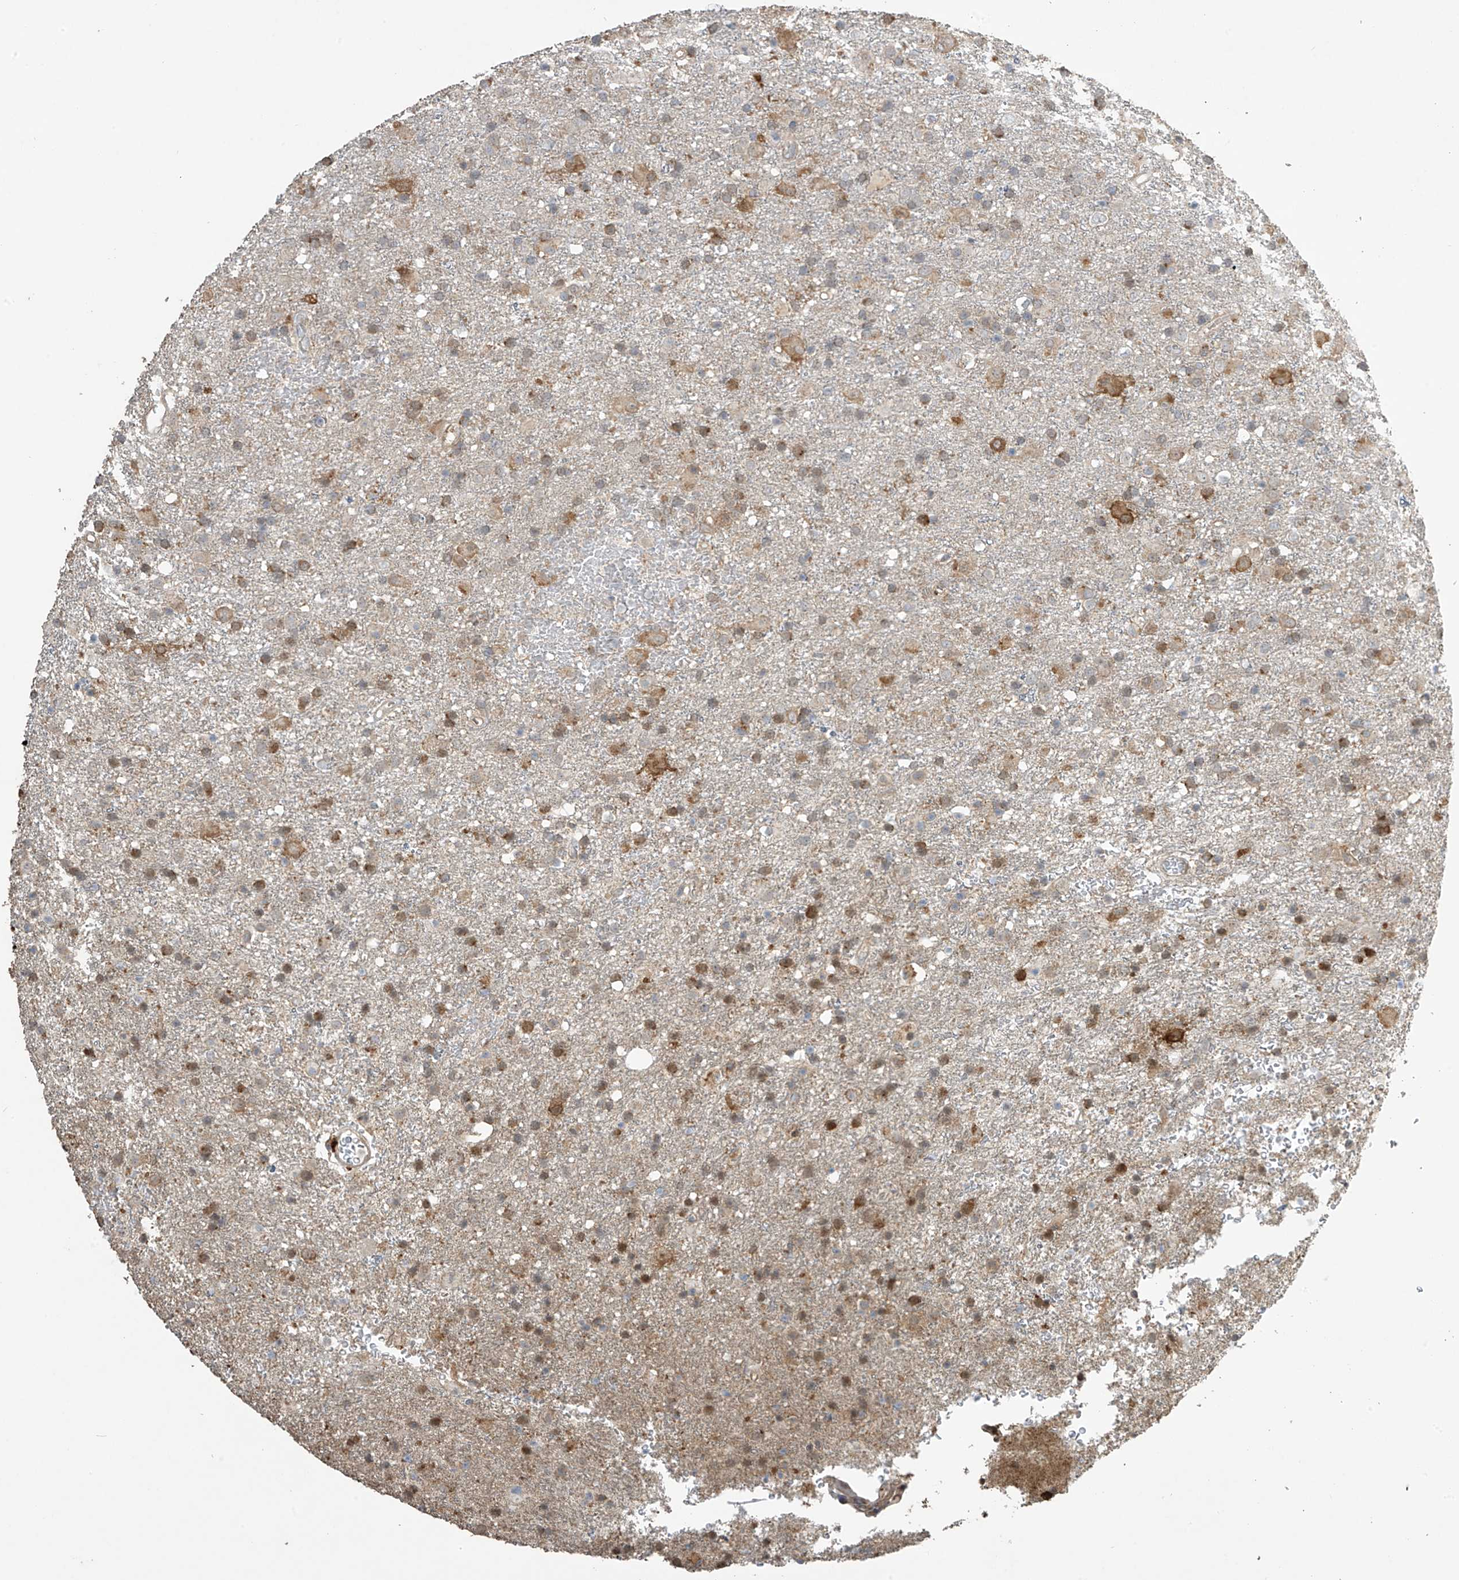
{"staining": {"intensity": "moderate", "quantity": "25%-75%", "location": "cytoplasmic/membranous"}, "tissue": "glioma", "cell_type": "Tumor cells", "image_type": "cancer", "snomed": [{"axis": "morphology", "description": "Glioma, malignant, Low grade"}, {"axis": "topography", "description": "Brain"}], "caption": "A medium amount of moderate cytoplasmic/membranous positivity is appreciated in about 25%-75% of tumor cells in low-grade glioma (malignant) tissue.", "gene": "SLFN14", "patient": {"sex": "male", "age": 65}}